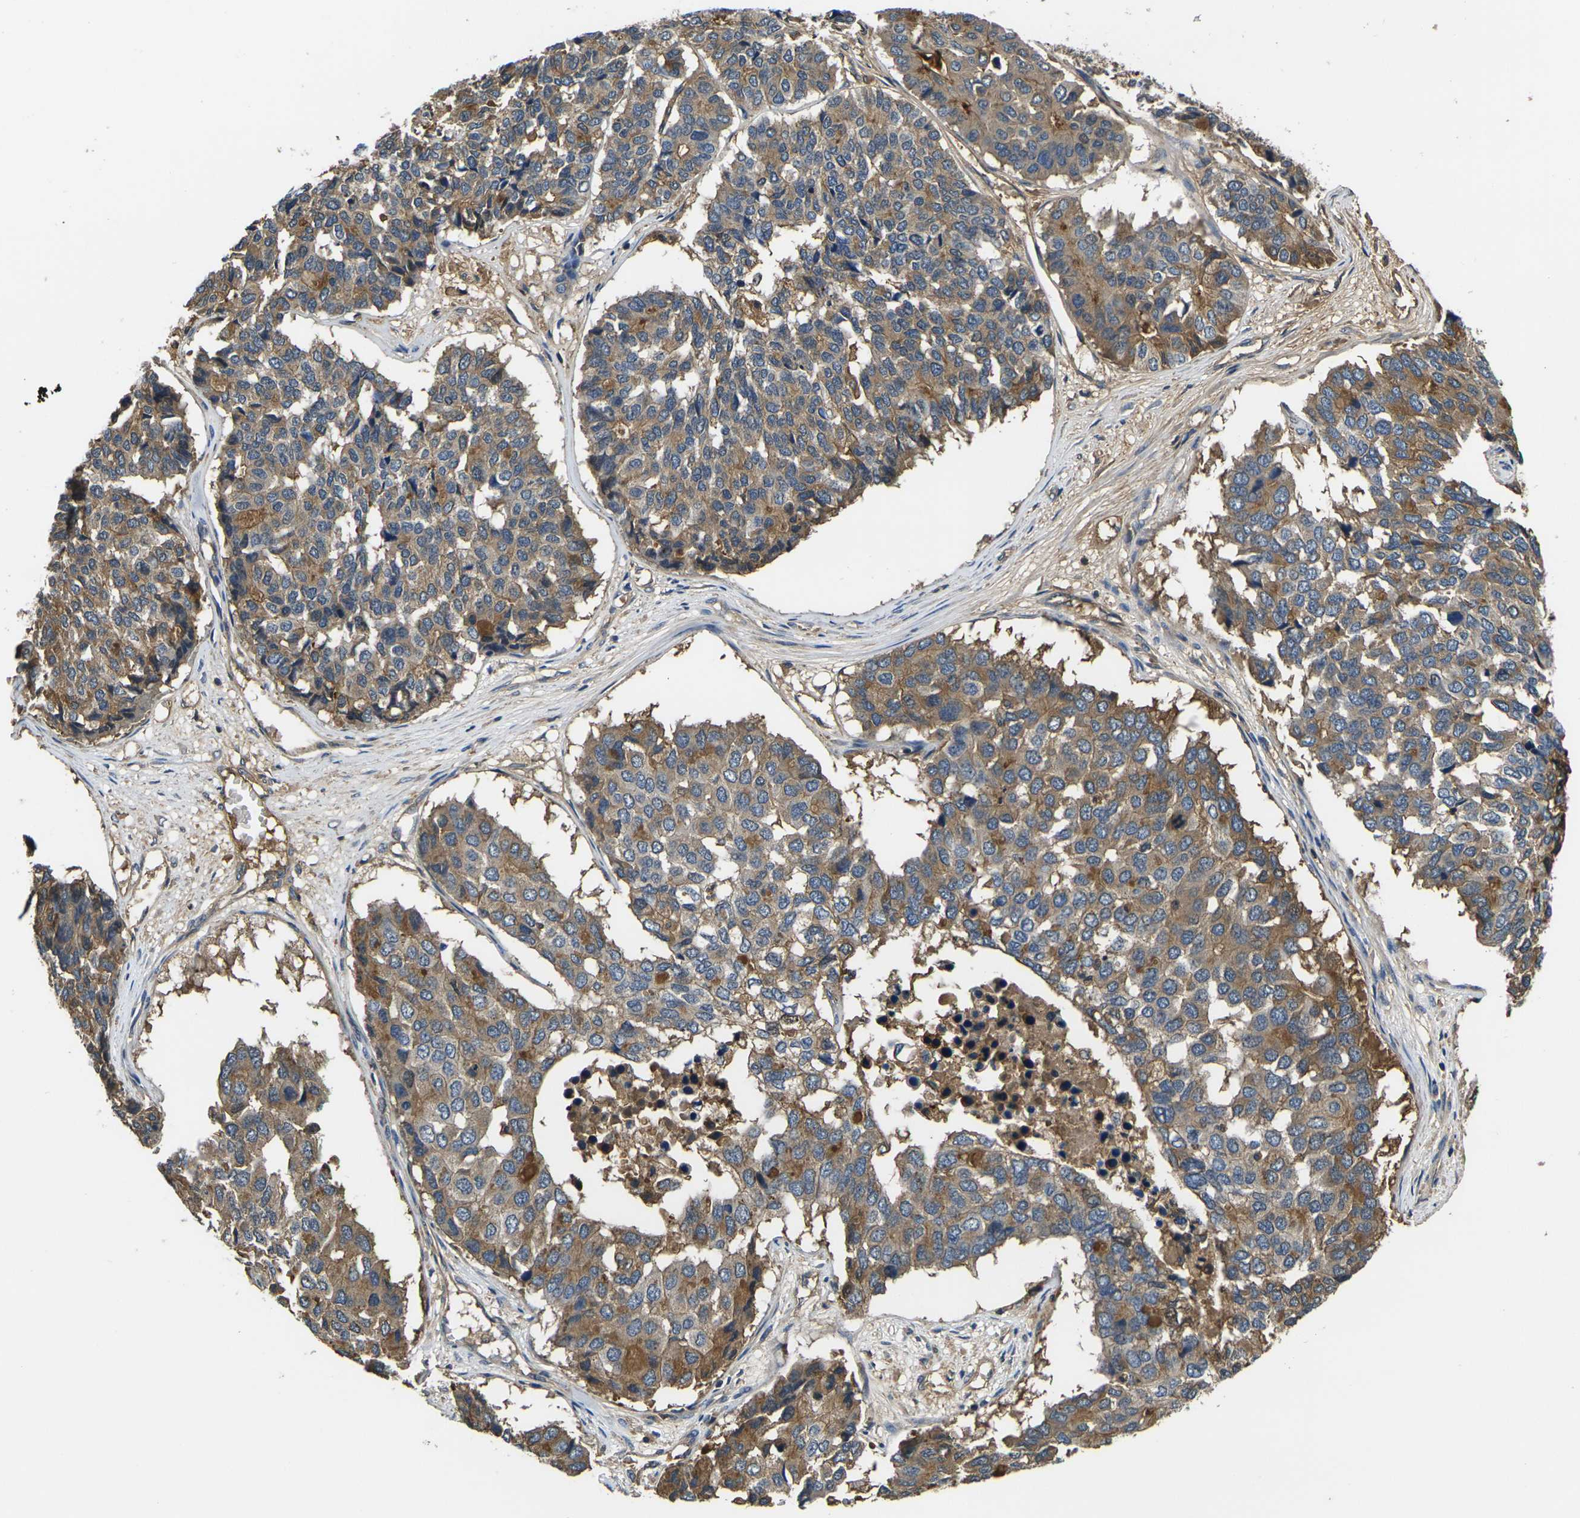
{"staining": {"intensity": "moderate", "quantity": ">75%", "location": "cytoplasmic/membranous"}, "tissue": "pancreatic cancer", "cell_type": "Tumor cells", "image_type": "cancer", "snomed": [{"axis": "morphology", "description": "Adenocarcinoma, NOS"}, {"axis": "topography", "description": "Pancreas"}], "caption": "Adenocarcinoma (pancreatic) was stained to show a protein in brown. There is medium levels of moderate cytoplasmic/membranous expression in approximately >75% of tumor cells. (brown staining indicates protein expression, while blue staining denotes nuclei).", "gene": "HSPG2", "patient": {"sex": "male", "age": 50}}